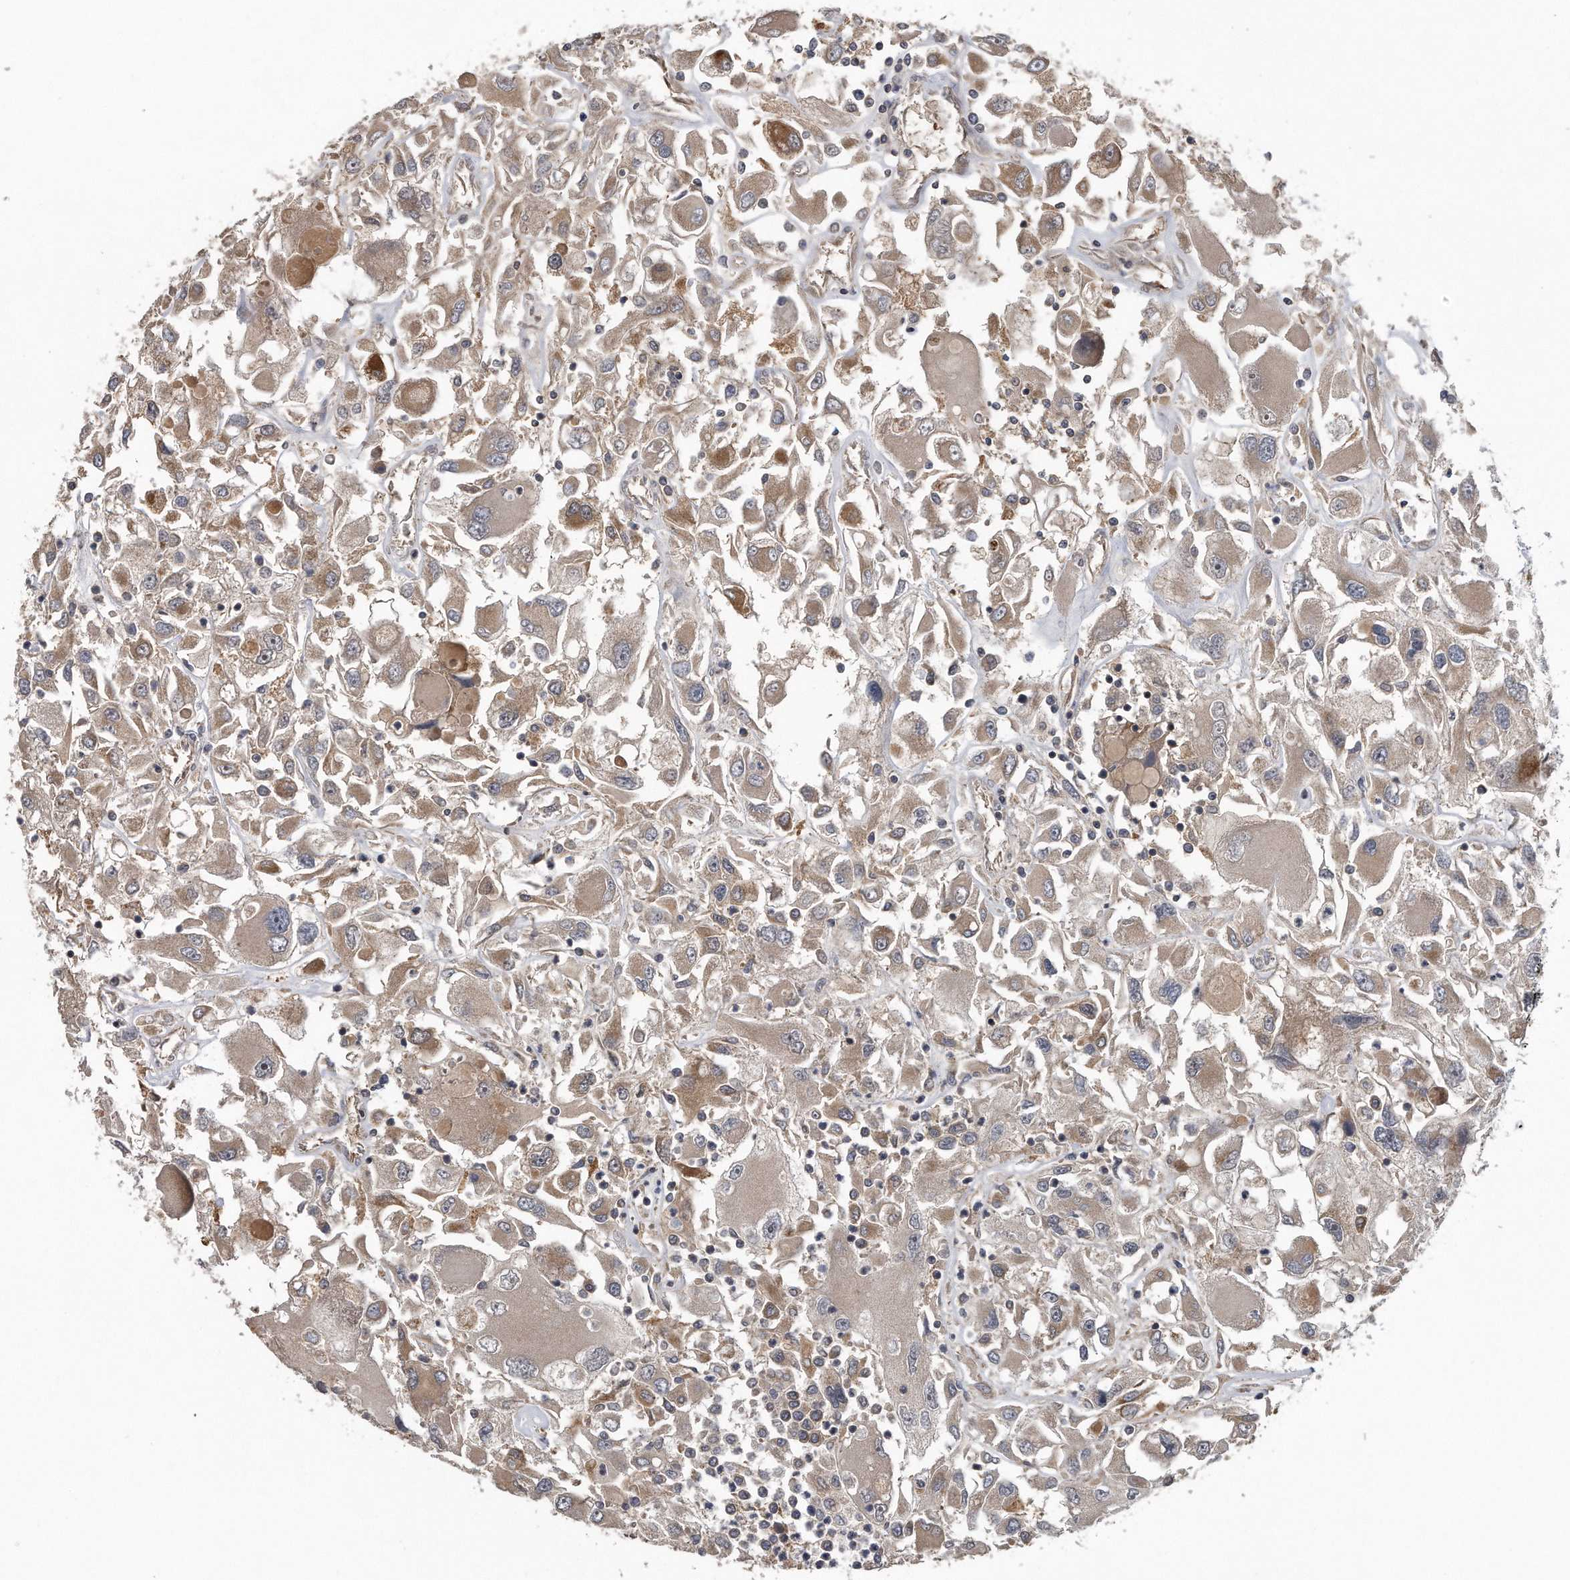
{"staining": {"intensity": "weak", "quantity": ">75%", "location": "cytoplasmic/membranous"}, "tissue": "renal cancer", "cell_type": "Tumor cells", "image_type": "cancer", "snomed": [{"axis": "morphology", "description": "Adenocarcinoma, NOS"}, {"axis": "topography", "description": "Kidney"}], "caption": "Weak cytoplasmic/membranous positivity for a protein is appreciated in about >75% of tumor cells of adenocarcinoma (renal) using IHC.", "gene": "ALPK2", "patient": {"sex": "female", "age": 52}}